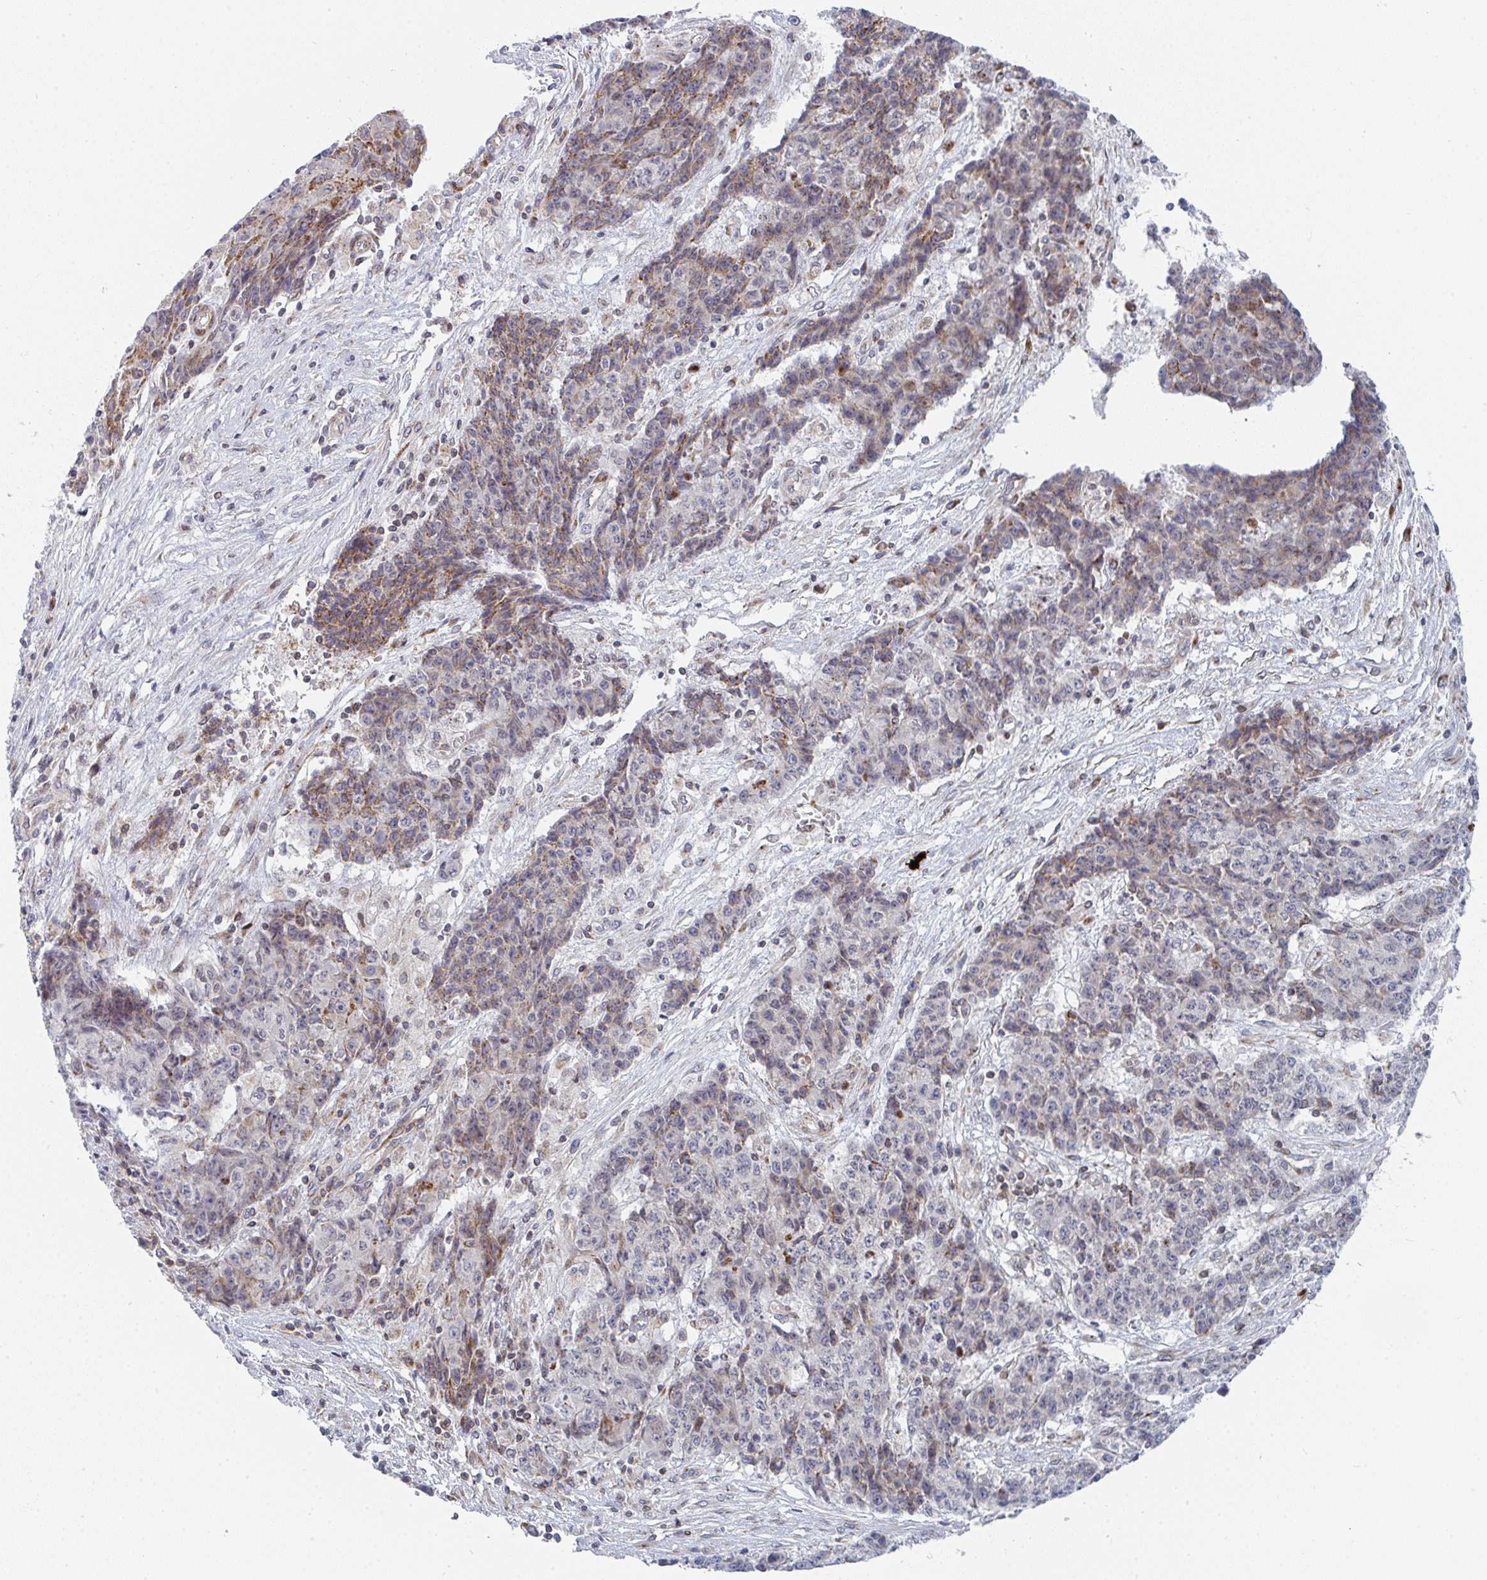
{"staining": {"intensity": "weak", "quantity": "<25%", "location": "cytoplasmic/membranous"}, "tissue": "ovarian cancer", "cell_type": "Tumor cells", "image_type": "cancer", "snomed": [{"axis": "morphology", "description": "Carcinoma, endometroid"}, {"axis": "topography", "description": "Ovary"}], "caption": "IHC photomicrograph of neoplastic tissue: human ovarian endometroid carcinoma stained with DAB (3,3'-diaminobenzidine) demonstrates no significant protein positivity in tumor cells.", "gene": "PRKCH", "patient": {"sex": "female", "age": 42}}